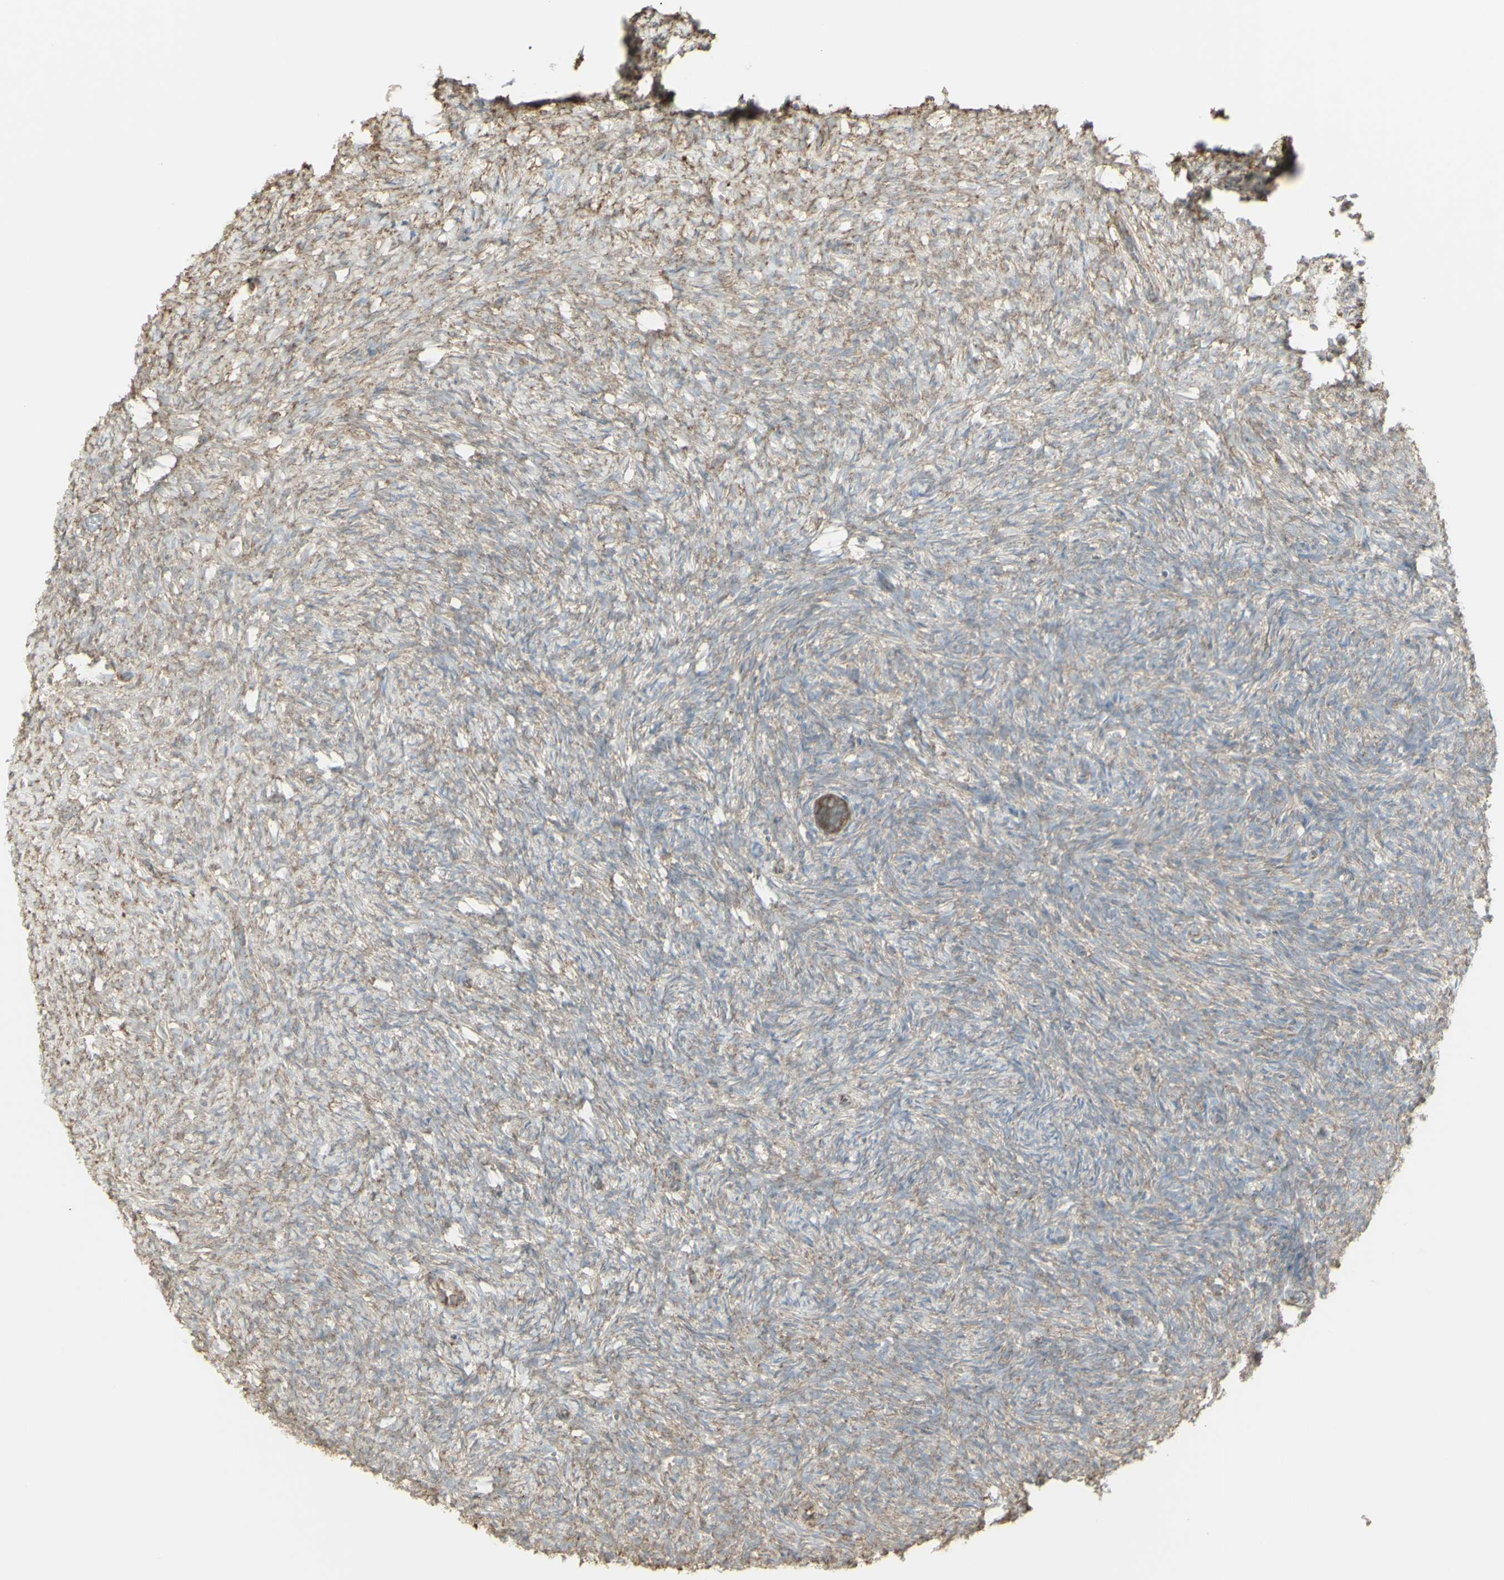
{"staining": {"intensity": "negative", "quantity": "none", "location": "none"}, "tissue": "ovary", "cell_type": "Ovarian stroma cells", "image_type": "normal", "snomed": [{"axis": "morphology", "description": "Normal tissue, NOS"}, {"axis": "topography", "description": "Ovary"}], "caption": "Immunohistochemistry (IHC) of normal ovary exhibits no expression in ovarian stroma cells.", "gene": "EEF1B2", "patient": {"sex": "female", "age": 35}}